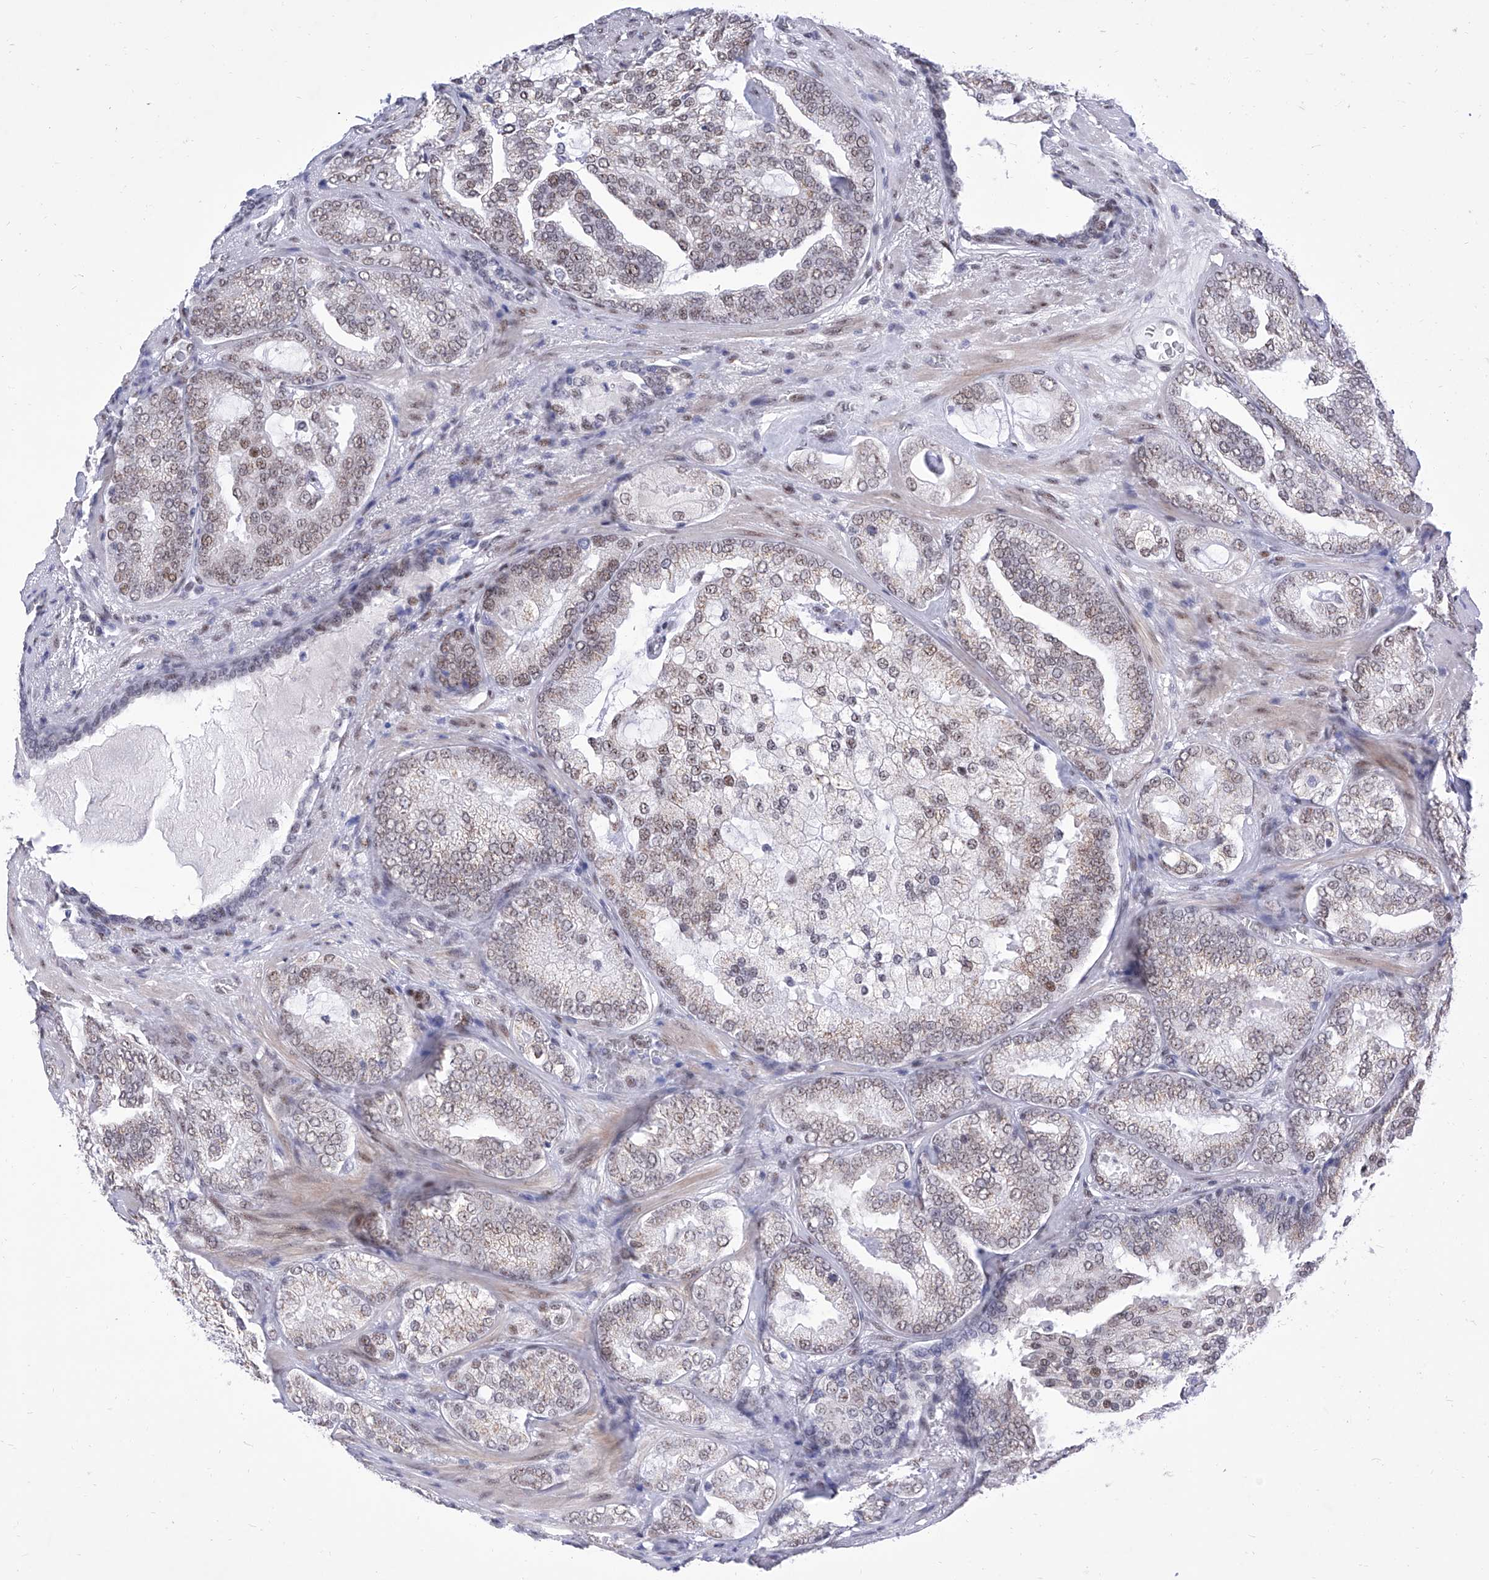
{"staining": {"intensity": "weak", "quantity": ">75%", "location": "nuclear"}, "tissue": "prostate cancer", "cell_type": "Tumor cells", "image_type": "cancer", "snomed": [{"axis": "morphology", "description": "Normal morphology"}, {"axis": "morphology", "description": "Adenocarcinoma, Low grade"}, {"axis": "topography", "description": "Prostate"}], "caption": "Immunohistochemistry photomicrograph of human low-grade adenocarcinoma (prostate) stained for a protein (brown), which displays low levels of weak nuclear positivity in approximately >75% of tumor cells.", "gene": "ATN1", "patient": {"sex": "male", "age": 72}}